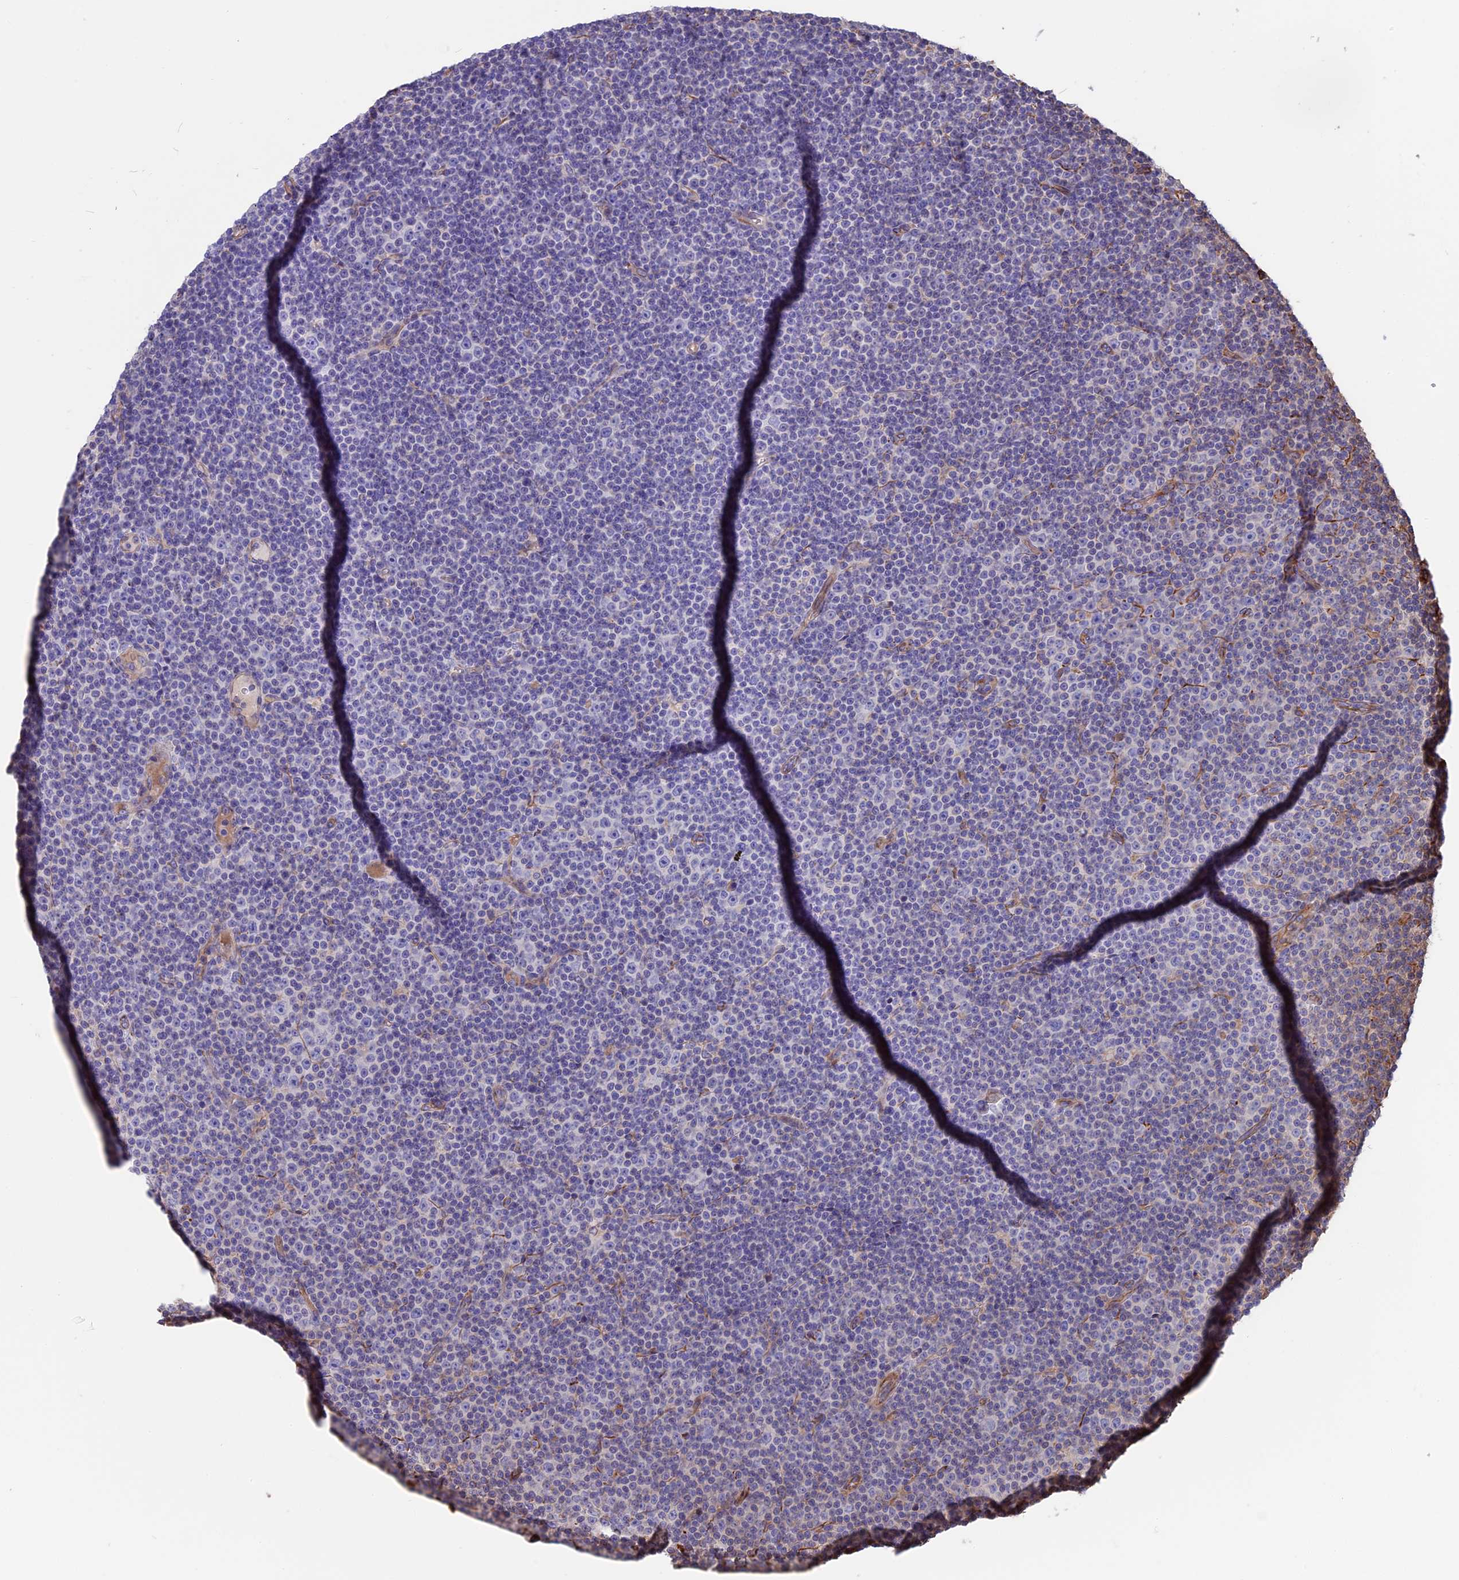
{"staining": {"intensity": "negative", "quantity": "none", "location": "none"}, "tissue": "lymphoma", "cell_type": "Tumor cells", "image_type": "cancer", "snomed": [{"axis": "morphology", "description": "Malignant lymphoma, non-Hodgkin's type, Low grade"}, {"axis": "topography", "description": "Lymph node"}], "caption": "The micrograph displays no staining of tumor cells in lymphoma.", "gene": "SEH1L", "patient": {"sex": "female", "age": 67}}